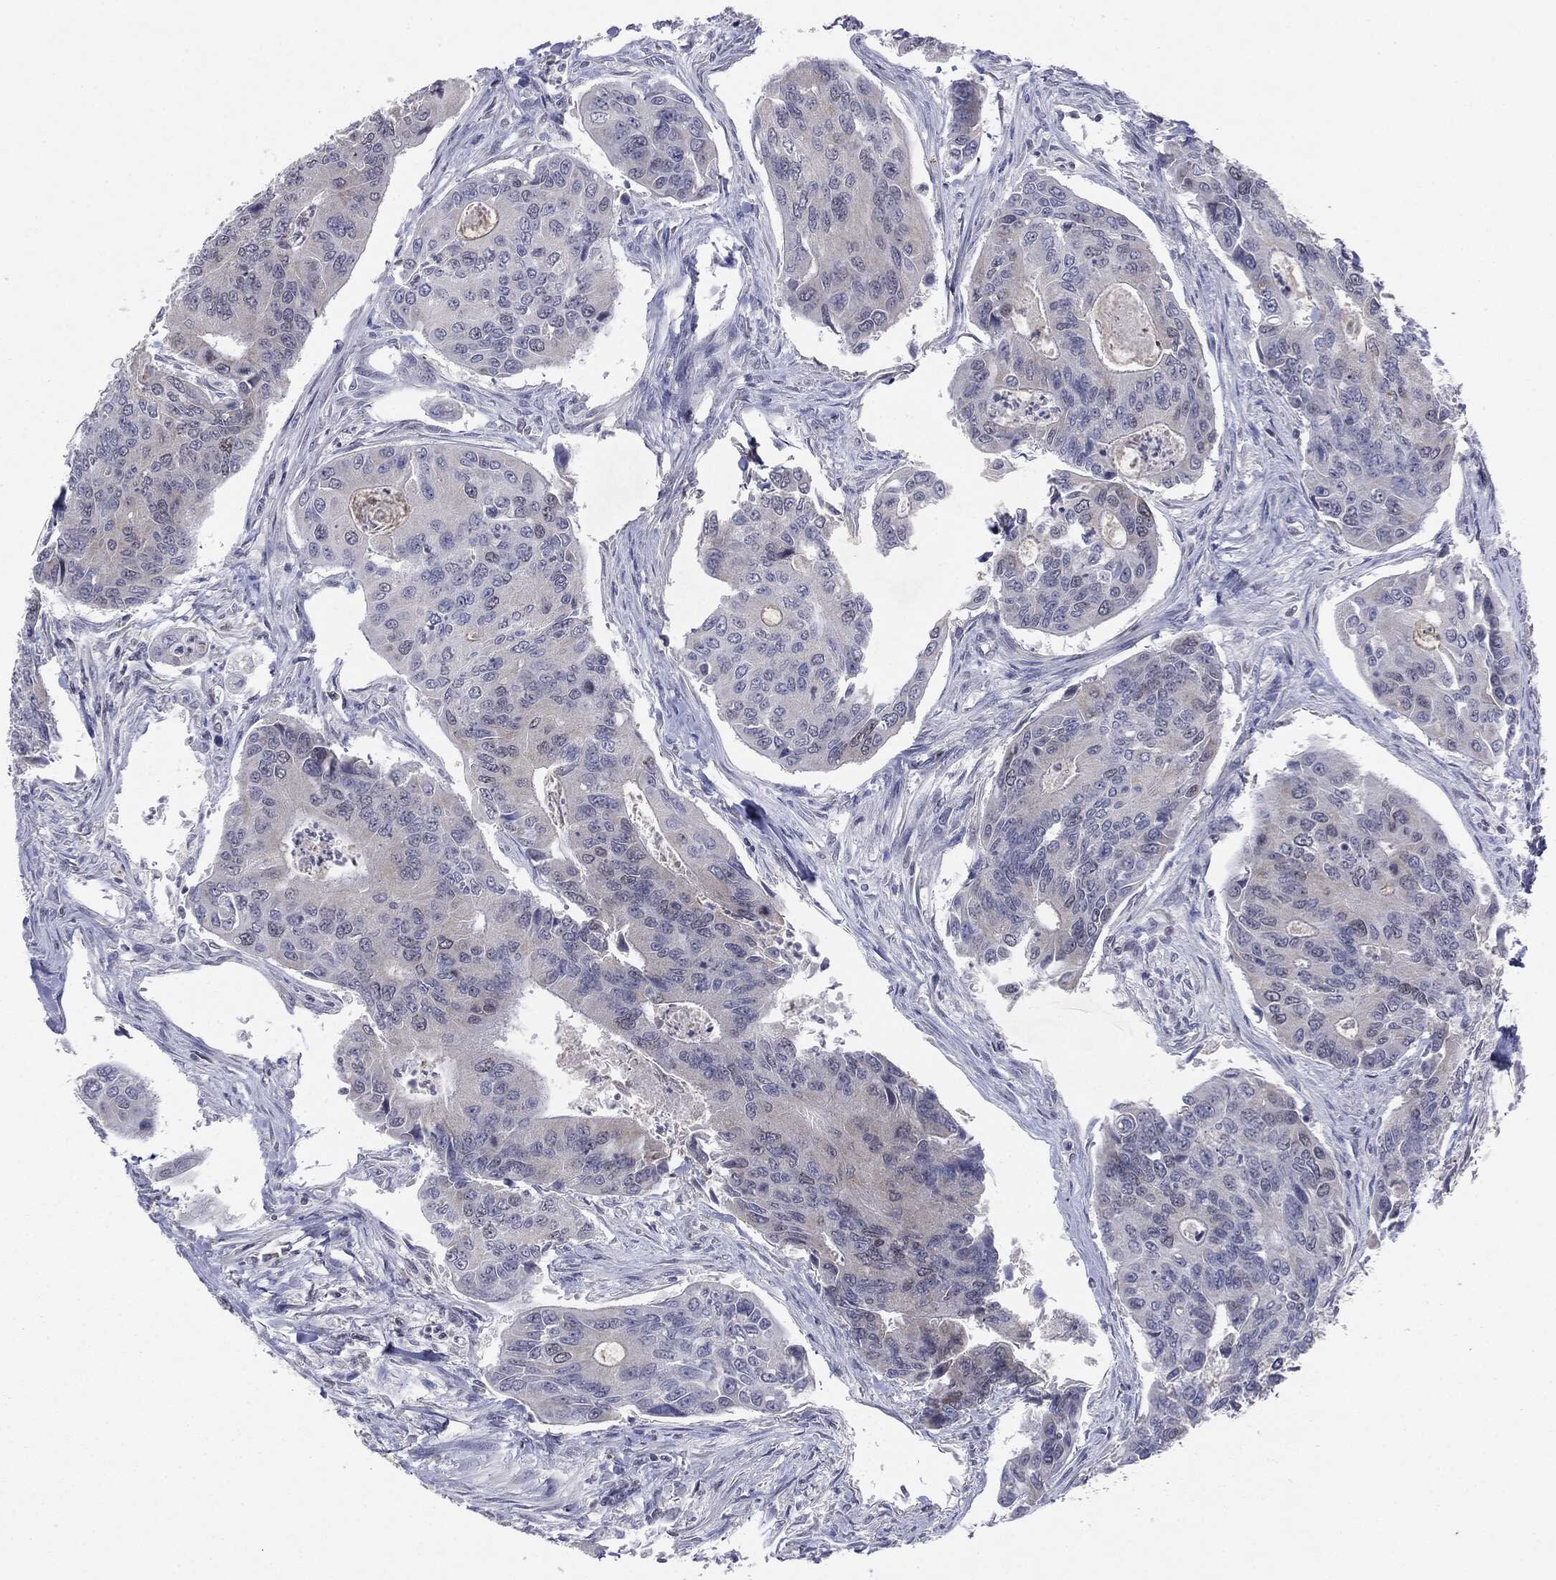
{"staining": {"intensity": "negative", "quantity": "none", "location": "none"}, "tissue": "colorectal cancer", "cell_type": "Tumor cells", "image_type": "cancer", "snomed": [{"axis": "morphology", "description": "Adenocarcinoma, NOS"}, {"axis": "topography", "description": "Colon"}], "caption": "Image shows no protein positivity in tumor cells of colorectal cancer (adenocarcinoma) tissue. (DAB (3,3'-diaminobenzidine) immunohistochemistry (IHC), high magnification).", "gene": "KIF2C", "patient": {"sex": "female", "age": 67}}